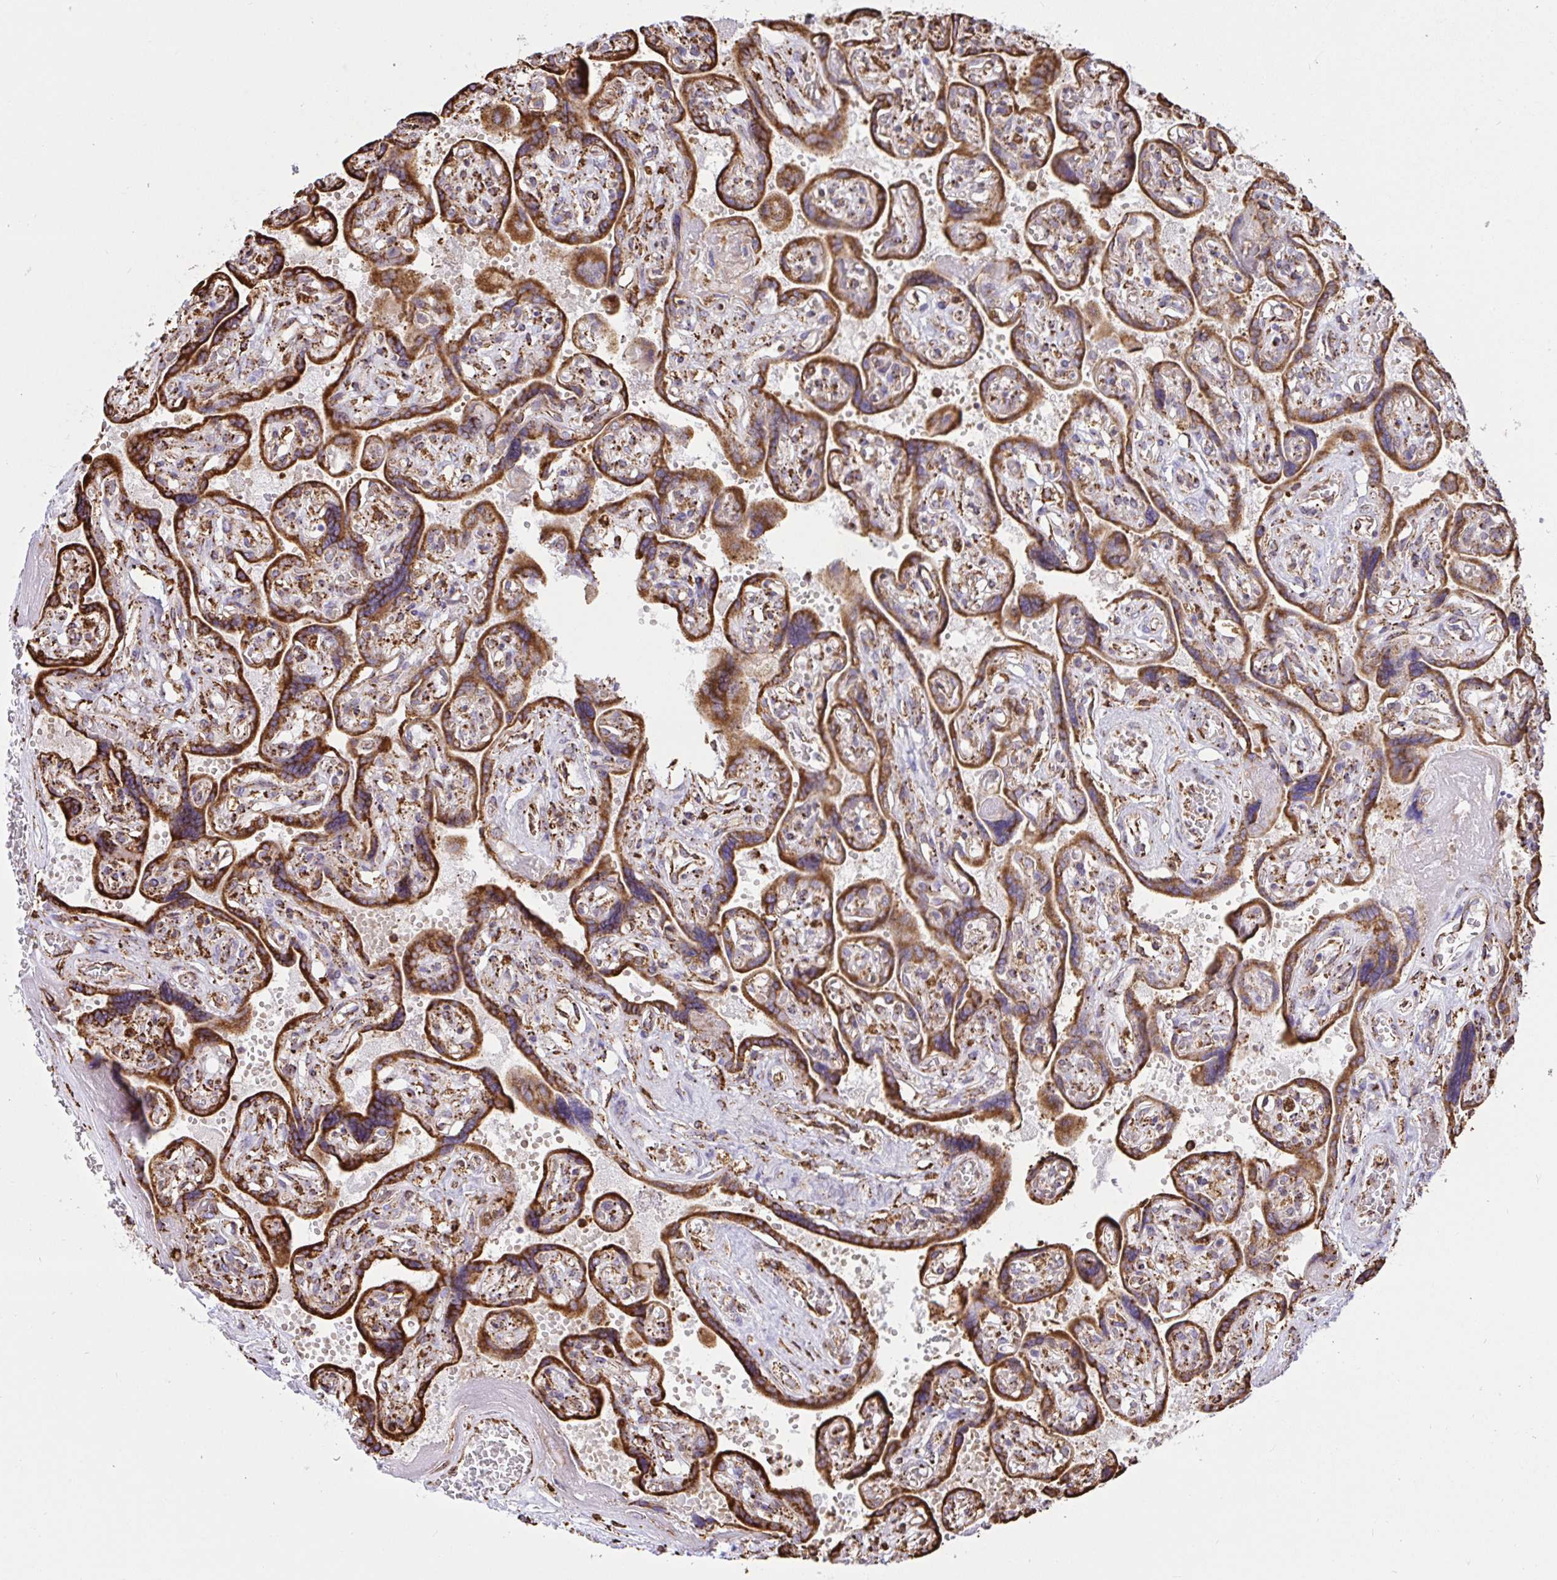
{"staining": {"intensity": "negative", "quantity": "none", "location": "none"}, "tissue": "placenta", "cell_type": "Decidual cells", "image_type": "normal", "snomed": [{"axis": "morphology", "description": "Normal tissue, NOS"}, {"axis": "topography", "description": "Placenta"}], "caption": "Decidual cells show no significant positivity in benign placenta.", "gene": "CLGN", "patient": {"sex": "female", "age": 32}}